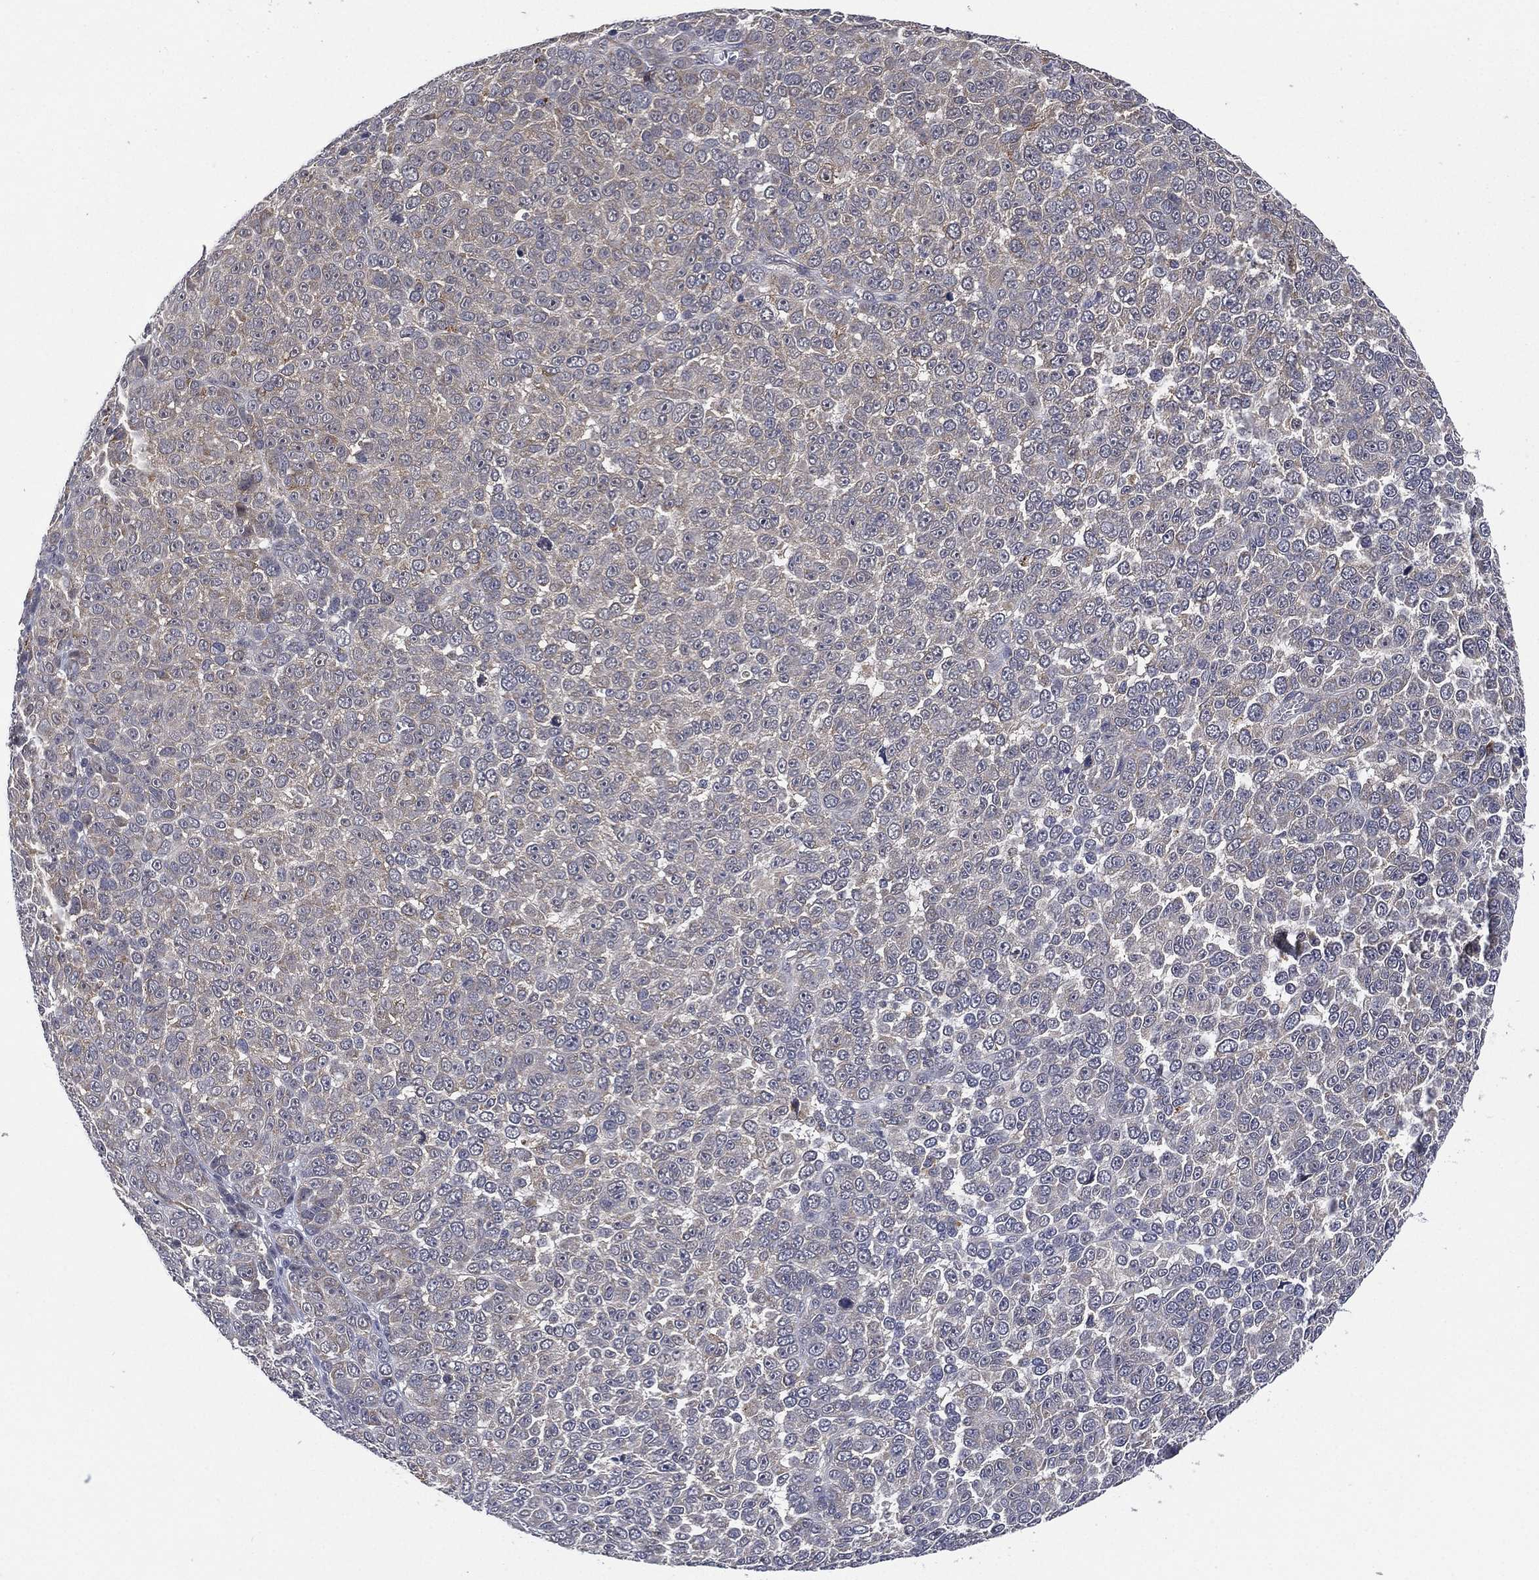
{"staining": {"intensity": "negative", "quantity": "none", "location": "none"}, "tissue": "melanoma", "cell_type": "Tumor cells", "image_type": "cancer", "snomed": [{"axis": "morphology", "description": "Malignant melanoma, NOS"}, {"axis": "topography", "description": "Skin"}], "caption": "Immunohistochemistry micrograph of neoplastic tissue: human malignant melanoma stained with DAB (3,3'-diaminobenzidine) demonstrates no significant protein positivity in tumor cells. The staining is performed using DAB brown chromogen with nuclei counter-stained in using hematoxylin.", "gene": "SELENOO", "patient": {"sex": "female", "age": 95}}